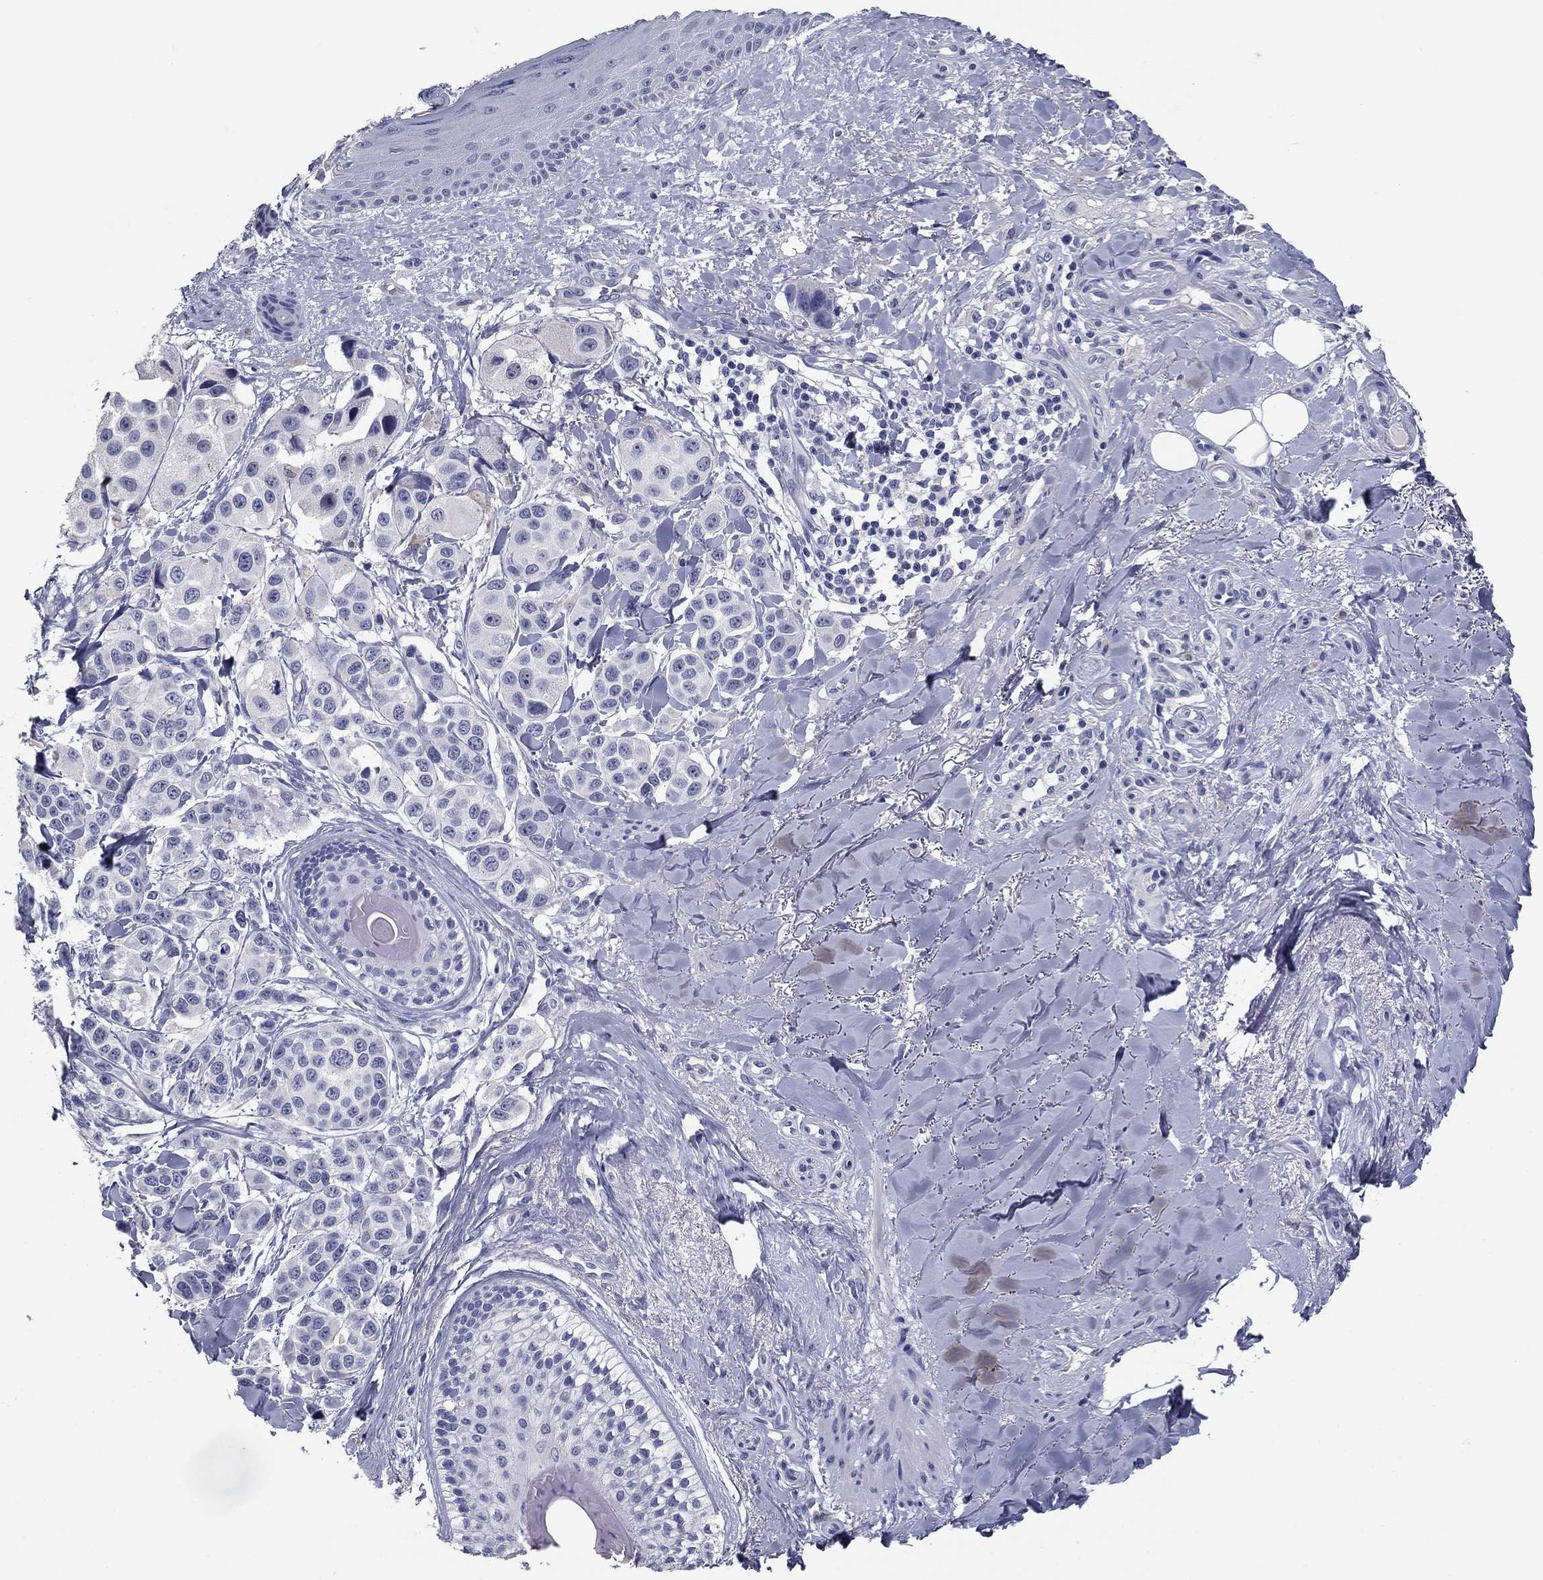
{"staining": {"intensity": "negative", "quantity": "none", "location": "none"}, "tissue": "melanoma", "cell_type": "Tumor cells", "image_type": "cancer", "snomed": [{"axis": "morphology", "description": "Malignant melanoma, NOS"}, {"axis": "topography", "description": "Skin"}], "caption": "An immunohistochemistry image of malignant melanoma is shown. There is no staining in tumor cells of malignant melanoma.", "gene": "POMC", "patient": {"sex": "male", "age": 57}}